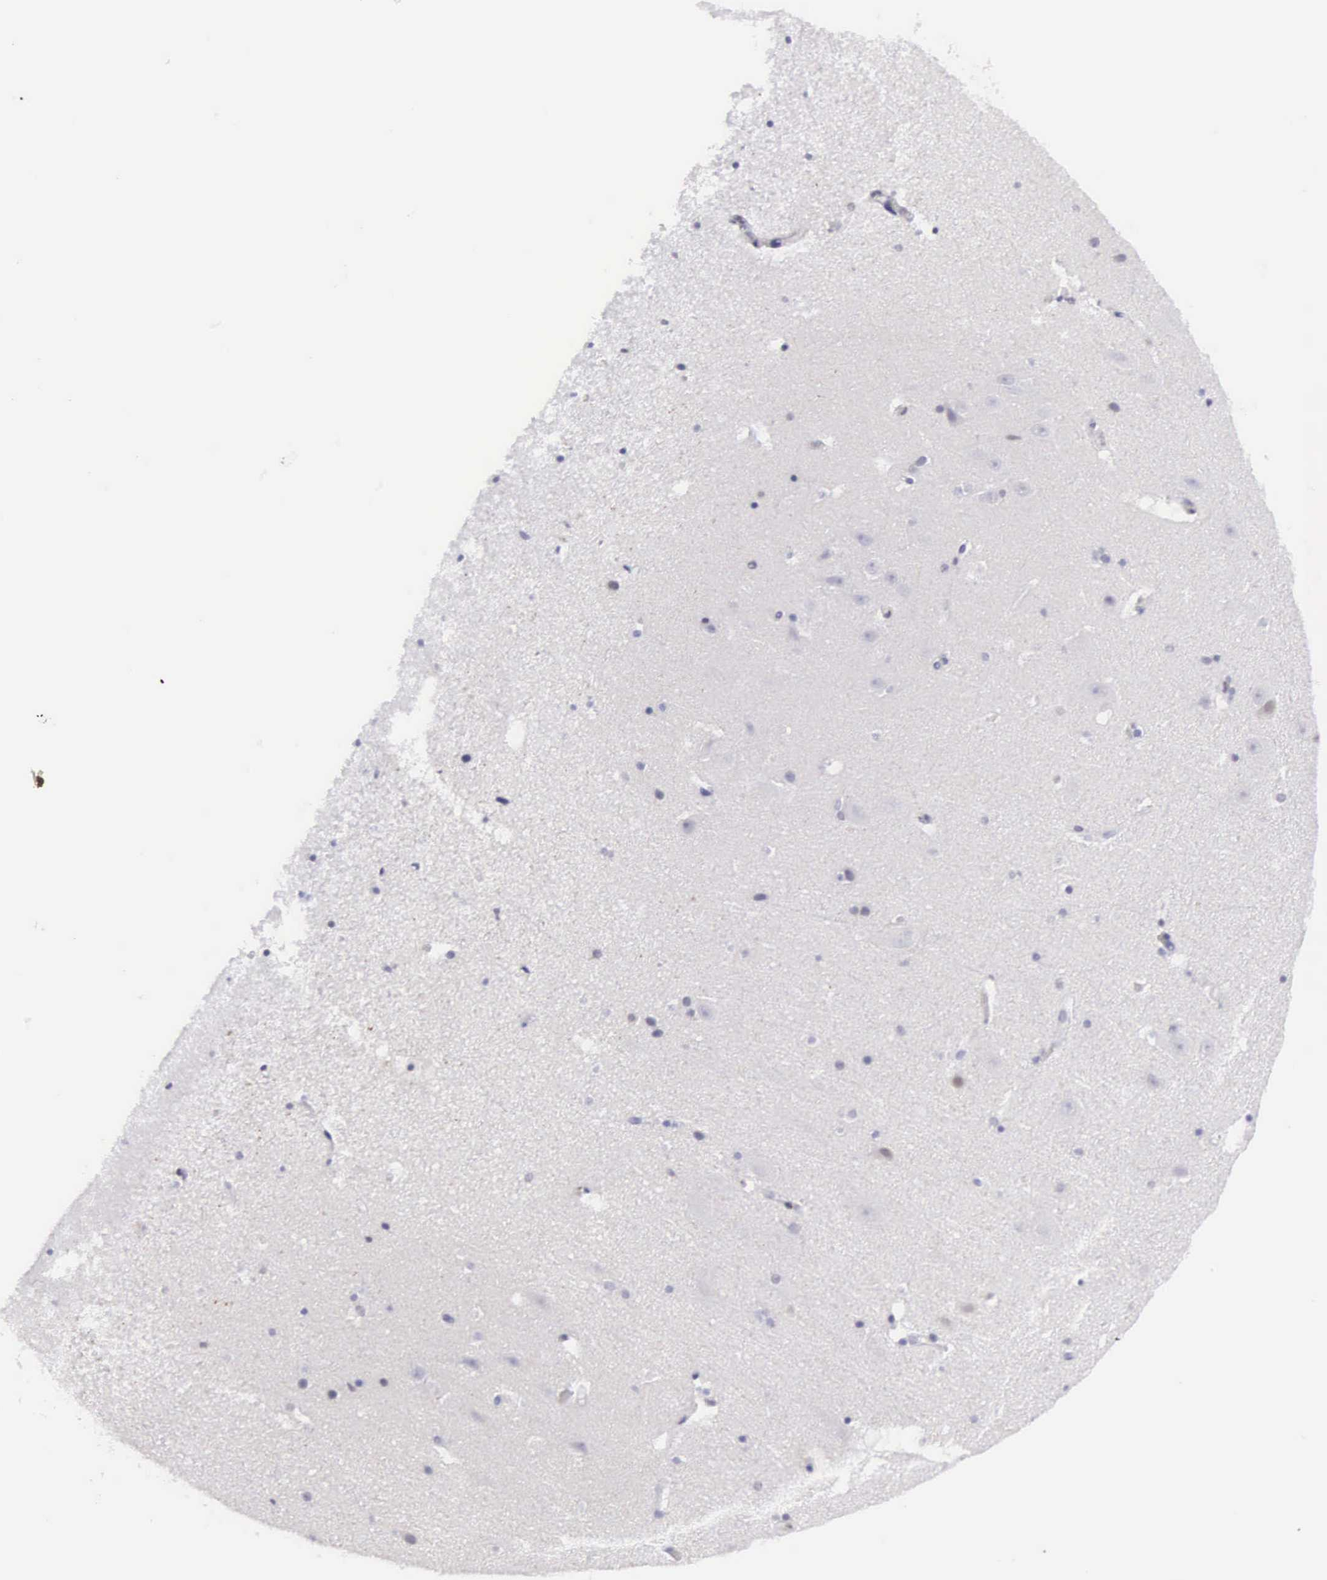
{"staining": {"intensity": "negative", "quantity": "none", "location": "none"}, "tissue": "hippocampus", "cell_type": "Glial cells", "image_type": "normal", "snomed": [{"axis": "morphology", "description": "Normal tissue, NOS"}, {"axis": "topography", "description": "Hippocampus"}], "caption": "IHC photomicrograph of unremarkable human hippocampus stained for a protein (brown), which reveals no expression in glial cells. (DAB immunohistochemistry visualized using brightfield microscopy, high magnification).", "gene": "ETV6", "patient": {"sex": "male", "age": 45}}